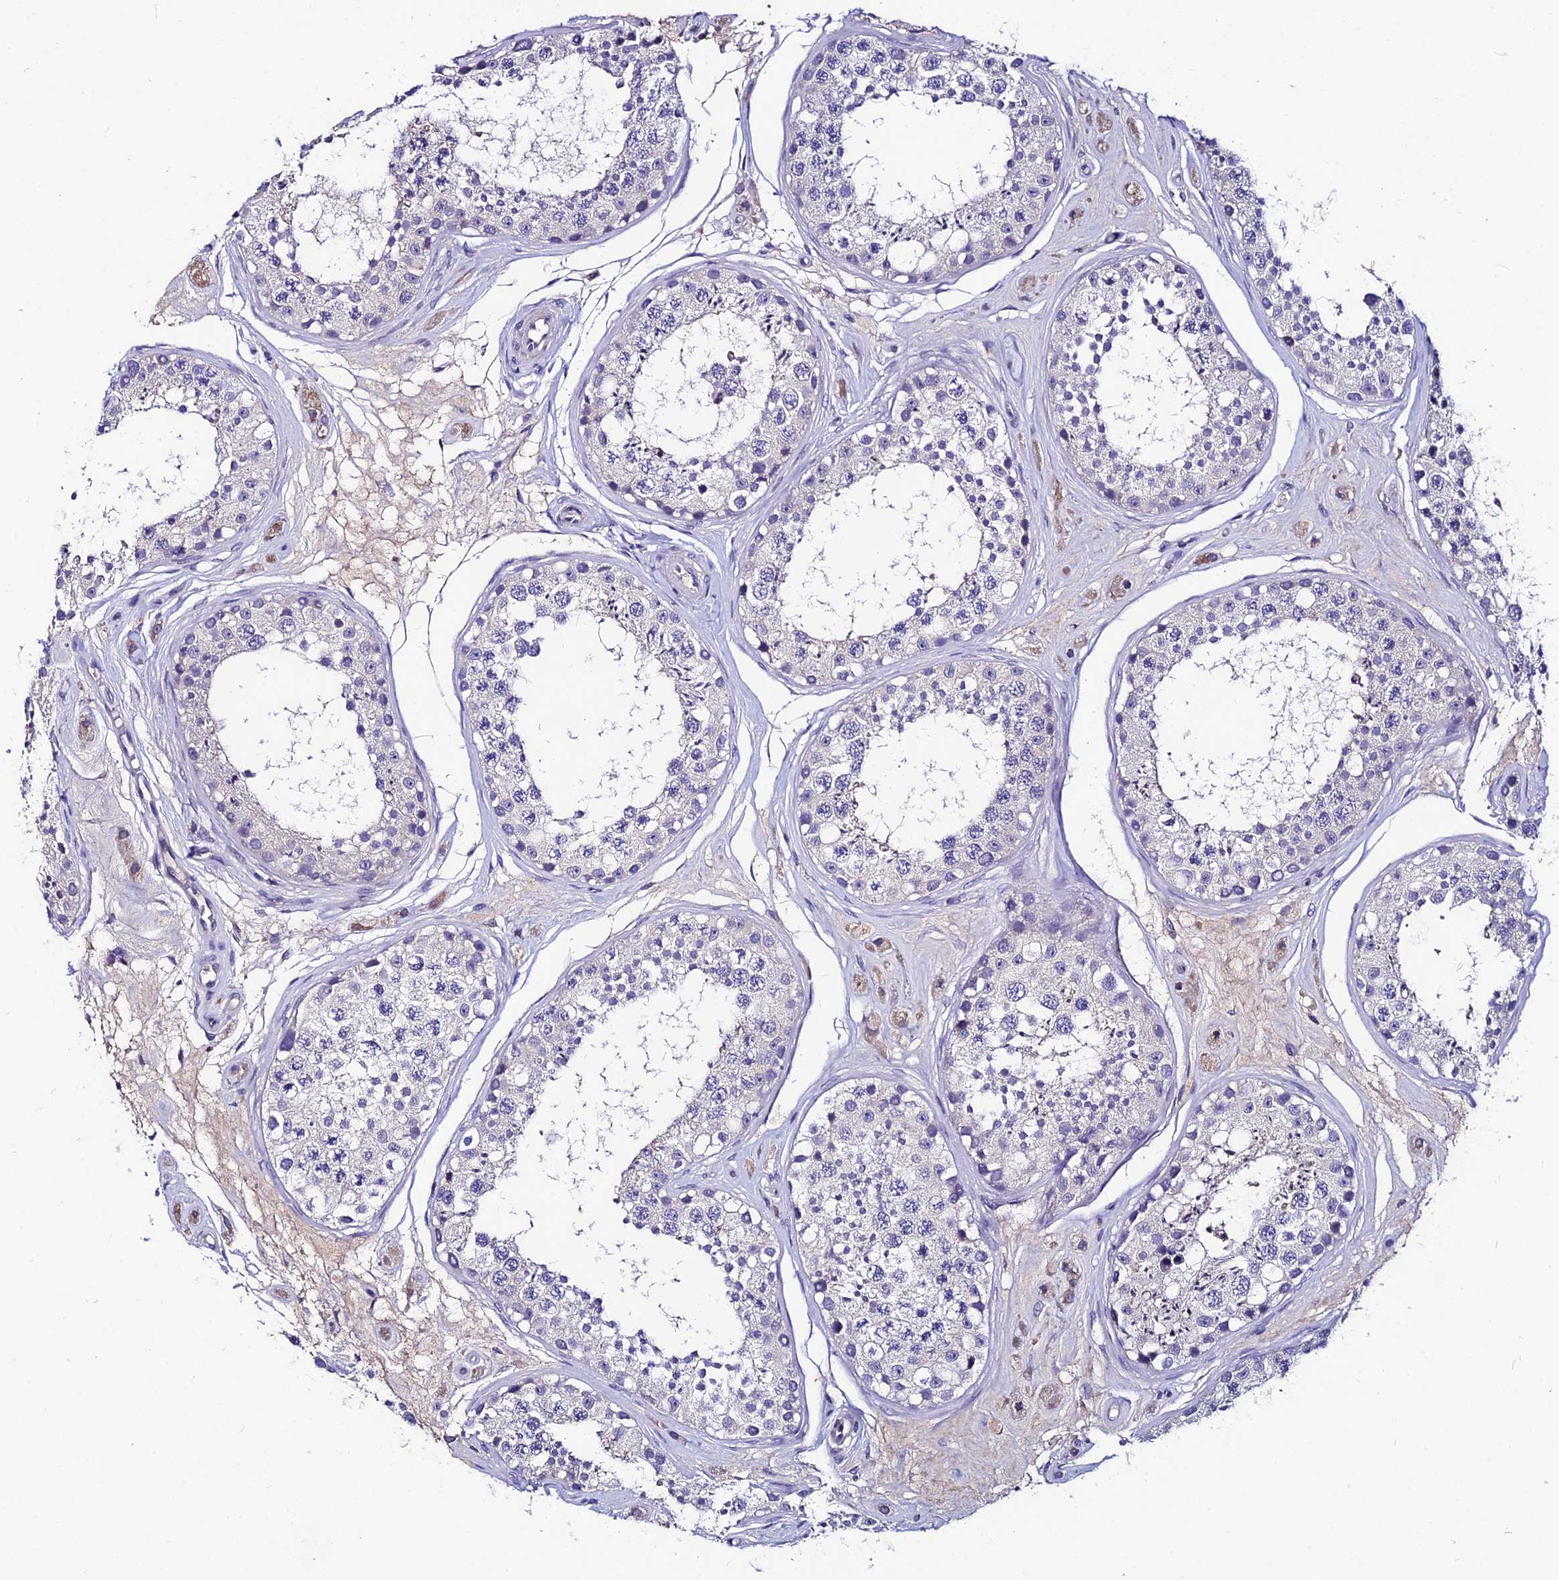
{"staining": {"intensity": "negative", "quantity": "none", "location": "none"}, "tissue": "testis", "cell_type": "Cells in seminiferous ducts", "image_type": "normal", "snomed": [{"axis": "morphology", "description": "Normal tissue, NOS"}, {"axis": "topography", "description": "Testis"}], "caption": "High magnification brightfield microscopy of benign testis stained with DAB (3,3'-diaminobenzidine) (brown) and counterstained with hematoxylin (blue): cells in seminiferous ducts show no significant positivity. (Stains: DAB (3,3'-diaminobenzidine) immunohistochemistry with hematoxylin counter stain, Microscopy: brightfield microscopy at high magnification).", "gene": "LGALS7", "patient": {"sex": "male", "age": 25}}